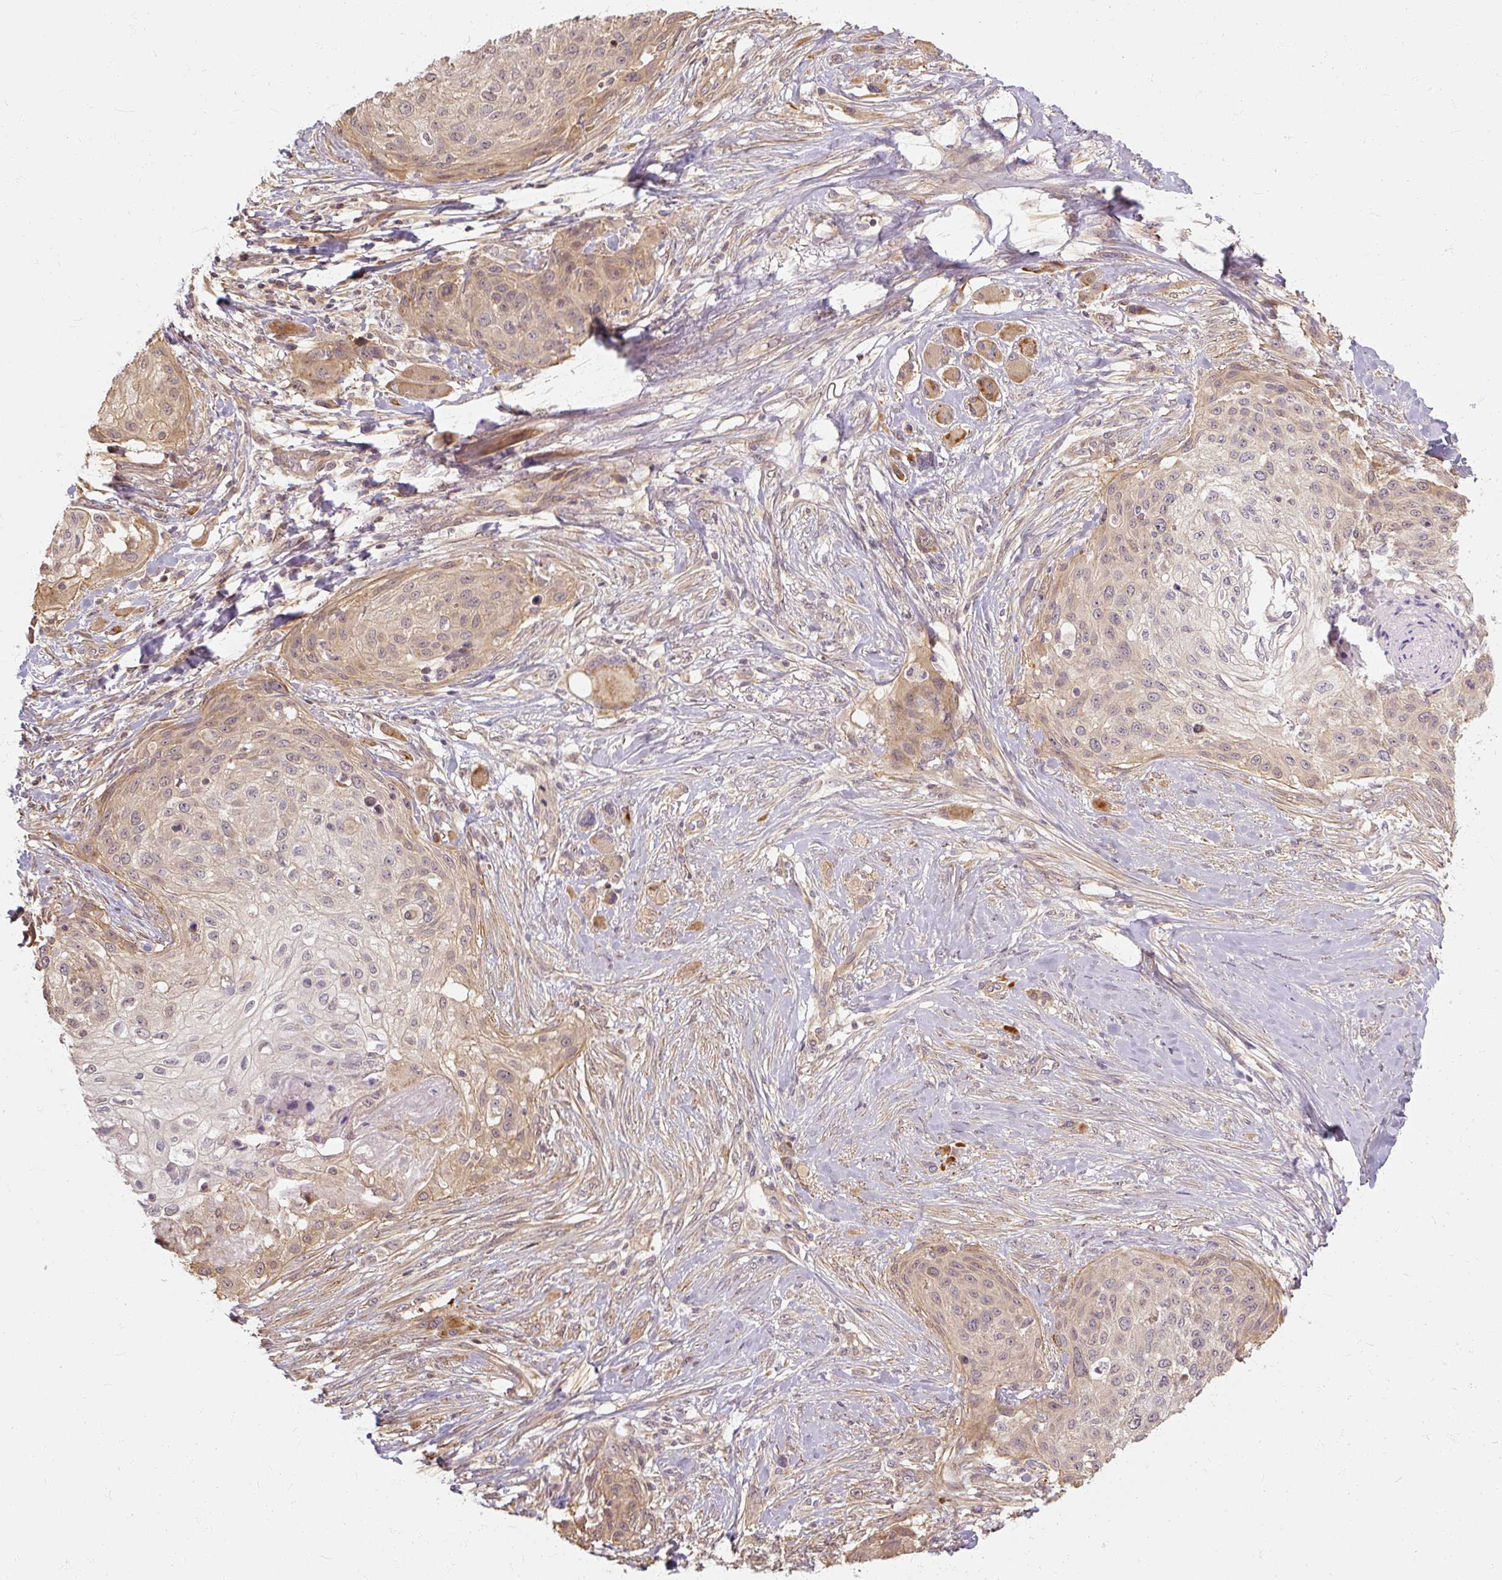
{"staining": {"intensity": "weak", "quantity": "25%-75%", "location": "cytoplasmic/membranous"}, "tissue": "skin cancer", "cell_type": "Tumor cells", "image_type": "cancer", "snomed": [{"axis": "morphology", "description": "Squamous cell carcinoma, NOS"}, {"axis": "topography", "description": "Skin"}], "caption": "Immunohistochemistry (IHC) image of neoplastic tissue: skin cancer (squamous cell carcinoma) stained using IHC displays low levels of weak protein expression localized specifically in the cytoplasmic/membranous of tumor cells, appearing as a cytoplasmic/membranous brown color.", "gene": "RB1CC1", "patient": {"sex": "female", "age": 87}}